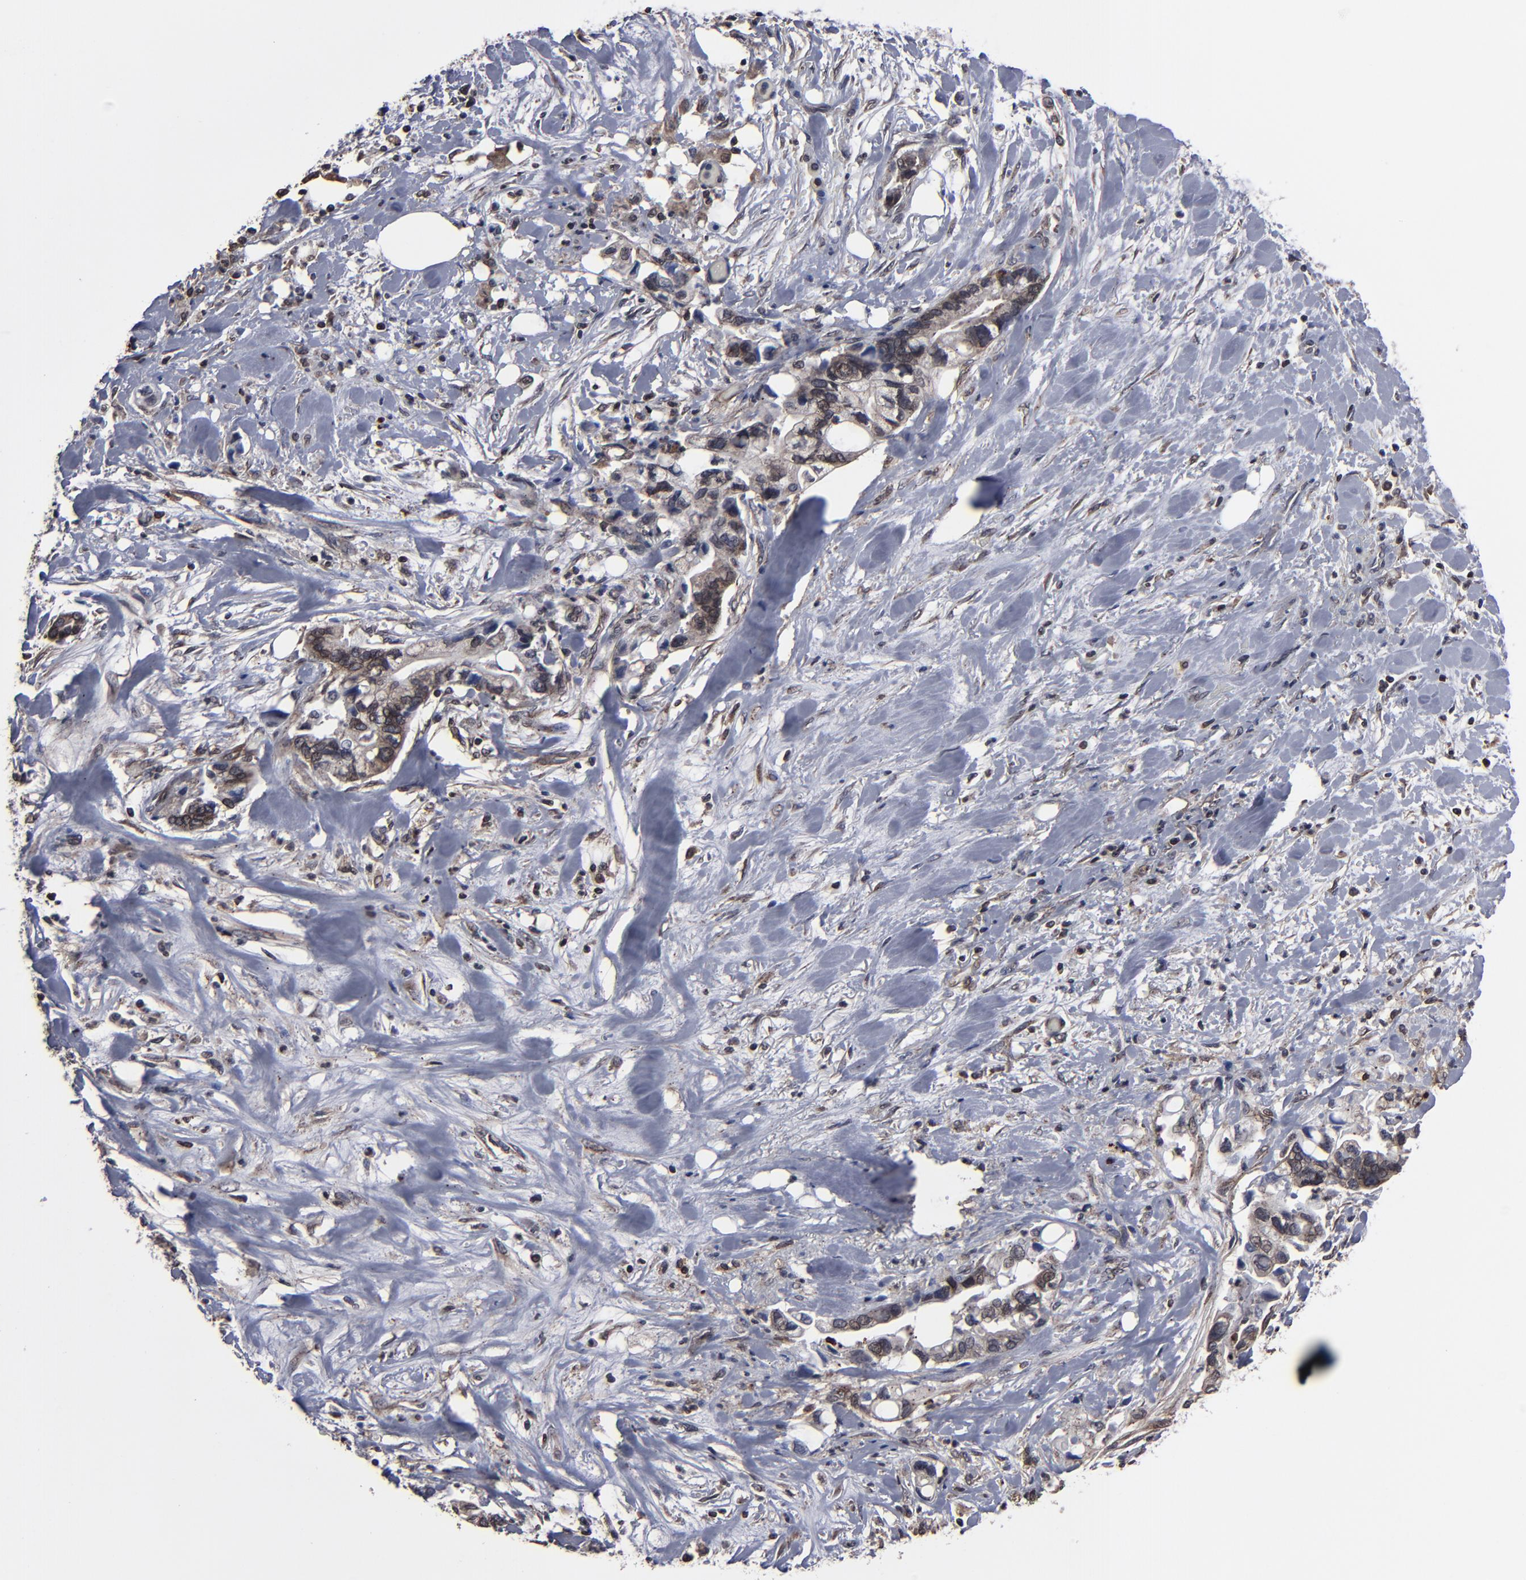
{"staining": {"intensity": "moderate", "quantity": ">75%", "location": "cytoplasmic/membranous,nuclear"}, "tissue": "pancreatic cancer", "cell_type": "Tumor cells", "image_type": "cancer", "snomed": [{"axis": "morphology", "description": "Adenocarcinoma, NOS"}, {"axis": "topography", "description": "Pancreas"}], "caption": "A brown stain labels moderate cytoplasmic/membranous and nuclear staining of a protein in human adenocarcinoma (pancreatic) tumor cells. The staining was performed using DAB (3,3'-diaminobenzidine), with brown indicating positive protein expression. Nuclei are stained blue with hematoxylin.", "gene": "KIAA2026", "patient": {"sex": "male", "age": 70}}